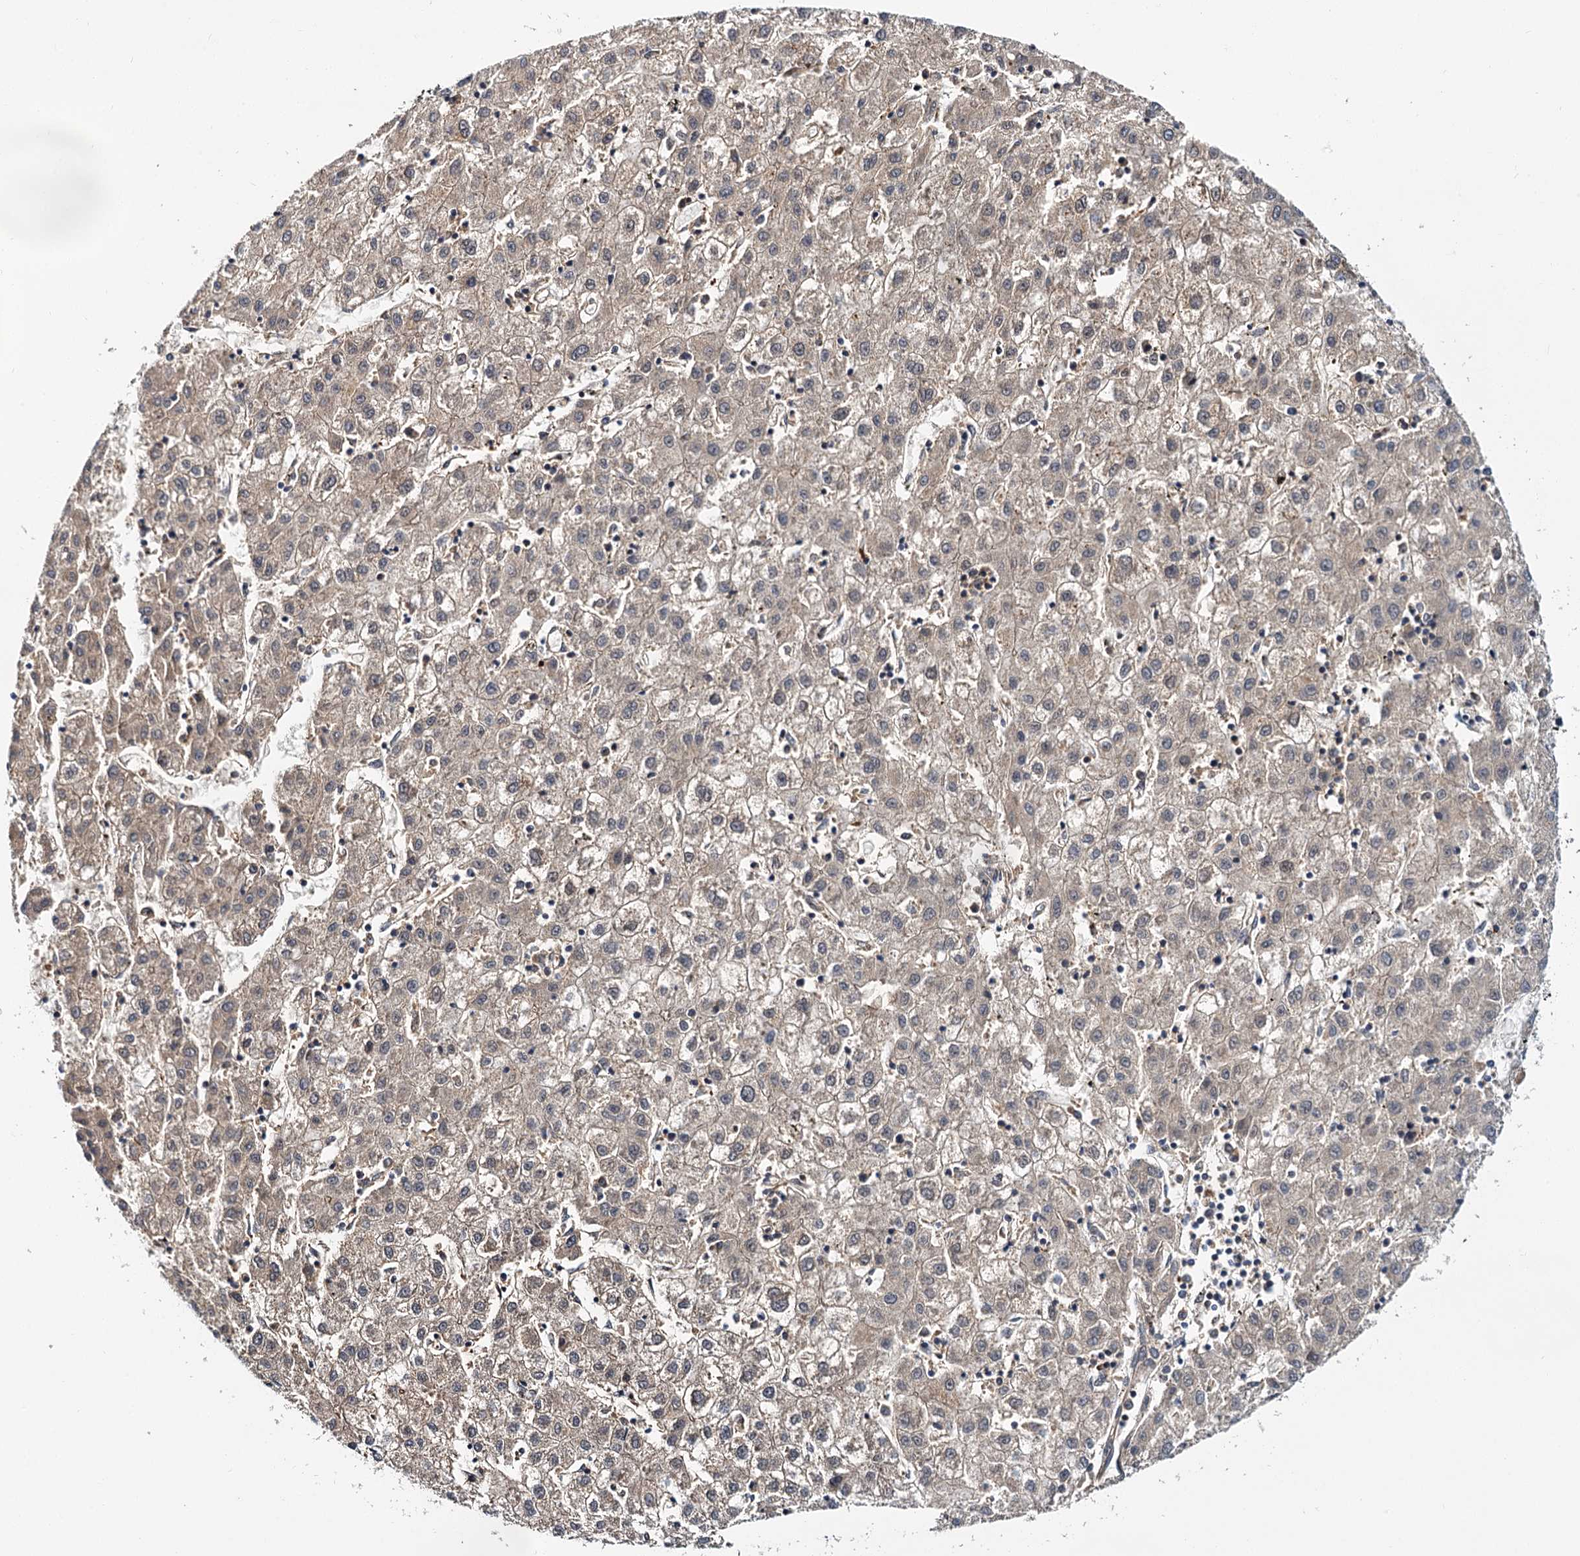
{"staining": {"intensity": "negative", "quantity": "none", "location": "none"}, "tissue": "liver cancer", "cell_type": "Tumor cells", "image_type": "cancer", "snomed": [{"axis": "morphology", "description": "Carcinoma, Hepatocellular, NOS"}, {"axis": "topography", "description": "Liver"}], "caption": "A photomicrograph of human hepatocellular carcinoma (liver) is negative for staining in tumor cells.", "gene": "MBD6", "patient": {"sex": "male", "age": 72}}